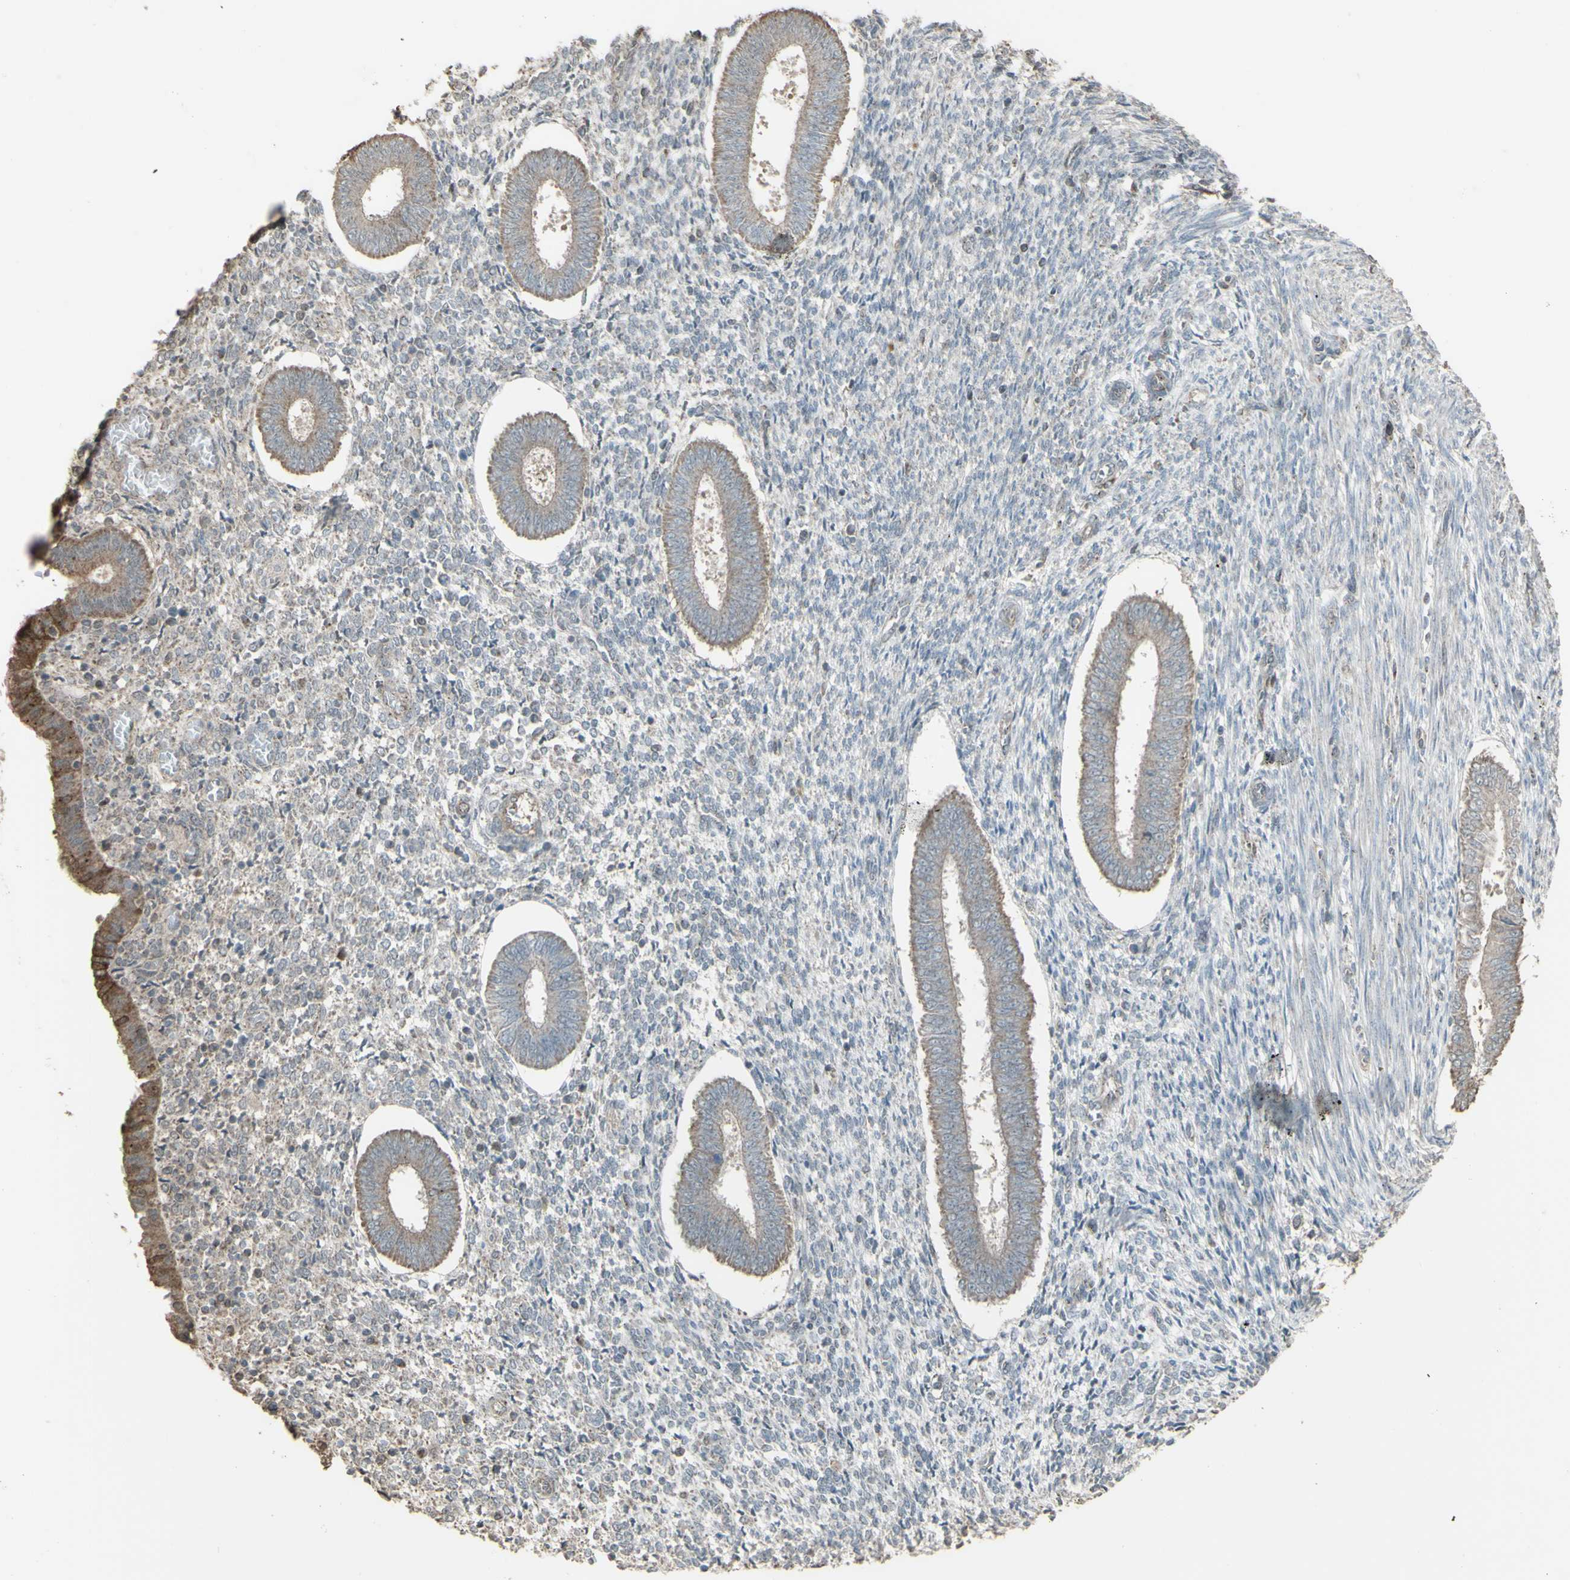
{"staining": {"intensity": "negative", "quantity": "none", "location": "none"}, "tissue": "endometrium", "cell_type": "Cells in endometrial stroma", "image_type": "normal", "snomed": [{"axis": "morphology", "description": "Normal tissue, NOS"}, {"axis": "topography", "description": "Endometrium"}], "caption": "The photomicrograph reveals no staining of cells in endometrial stroma in benign endometrium.", "gene": "ENSG00000285526", "patient": {"sex": "female", "age": 35}}